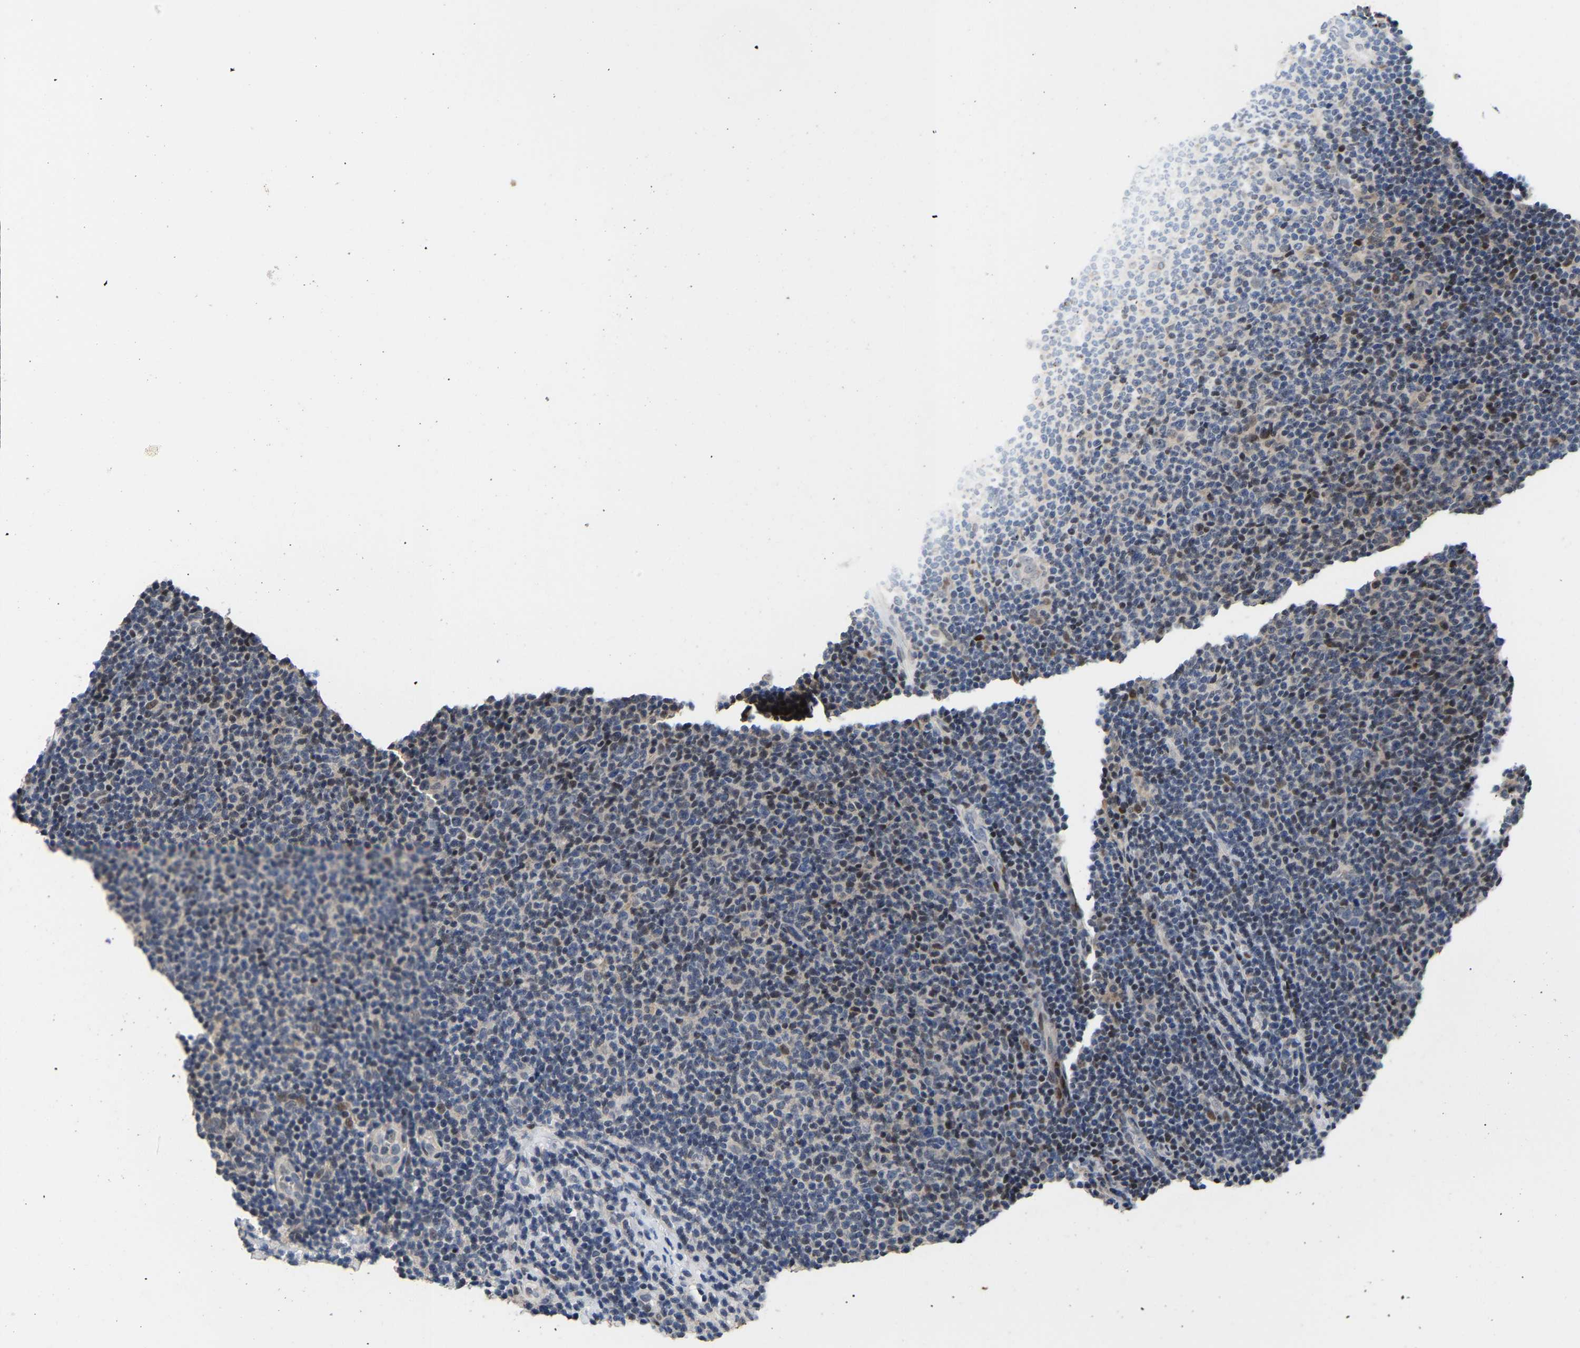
{"staining": {"intensity": "moderate", "quantity": "<25%", "location": "nuclear"}, "tissue": "lymphoma", "cell_type": "Tumor cells", "image_type": "cancer", "snomed": [{"axis": "morphology", "description": "Malignant lymphoma, non-Hodgkin's type, Low grade"}, {"axis": "topography", "description": "Lymph node"}], "caption": "Low-grade malignant lymphoma, non-Hodgkin's type stained with a brown dye demonstrates moderate nuclear positive expression in about <25% of tumor cells.", "gene": "PTRHD1", "patient": {"sex": "male", "age": 66}}